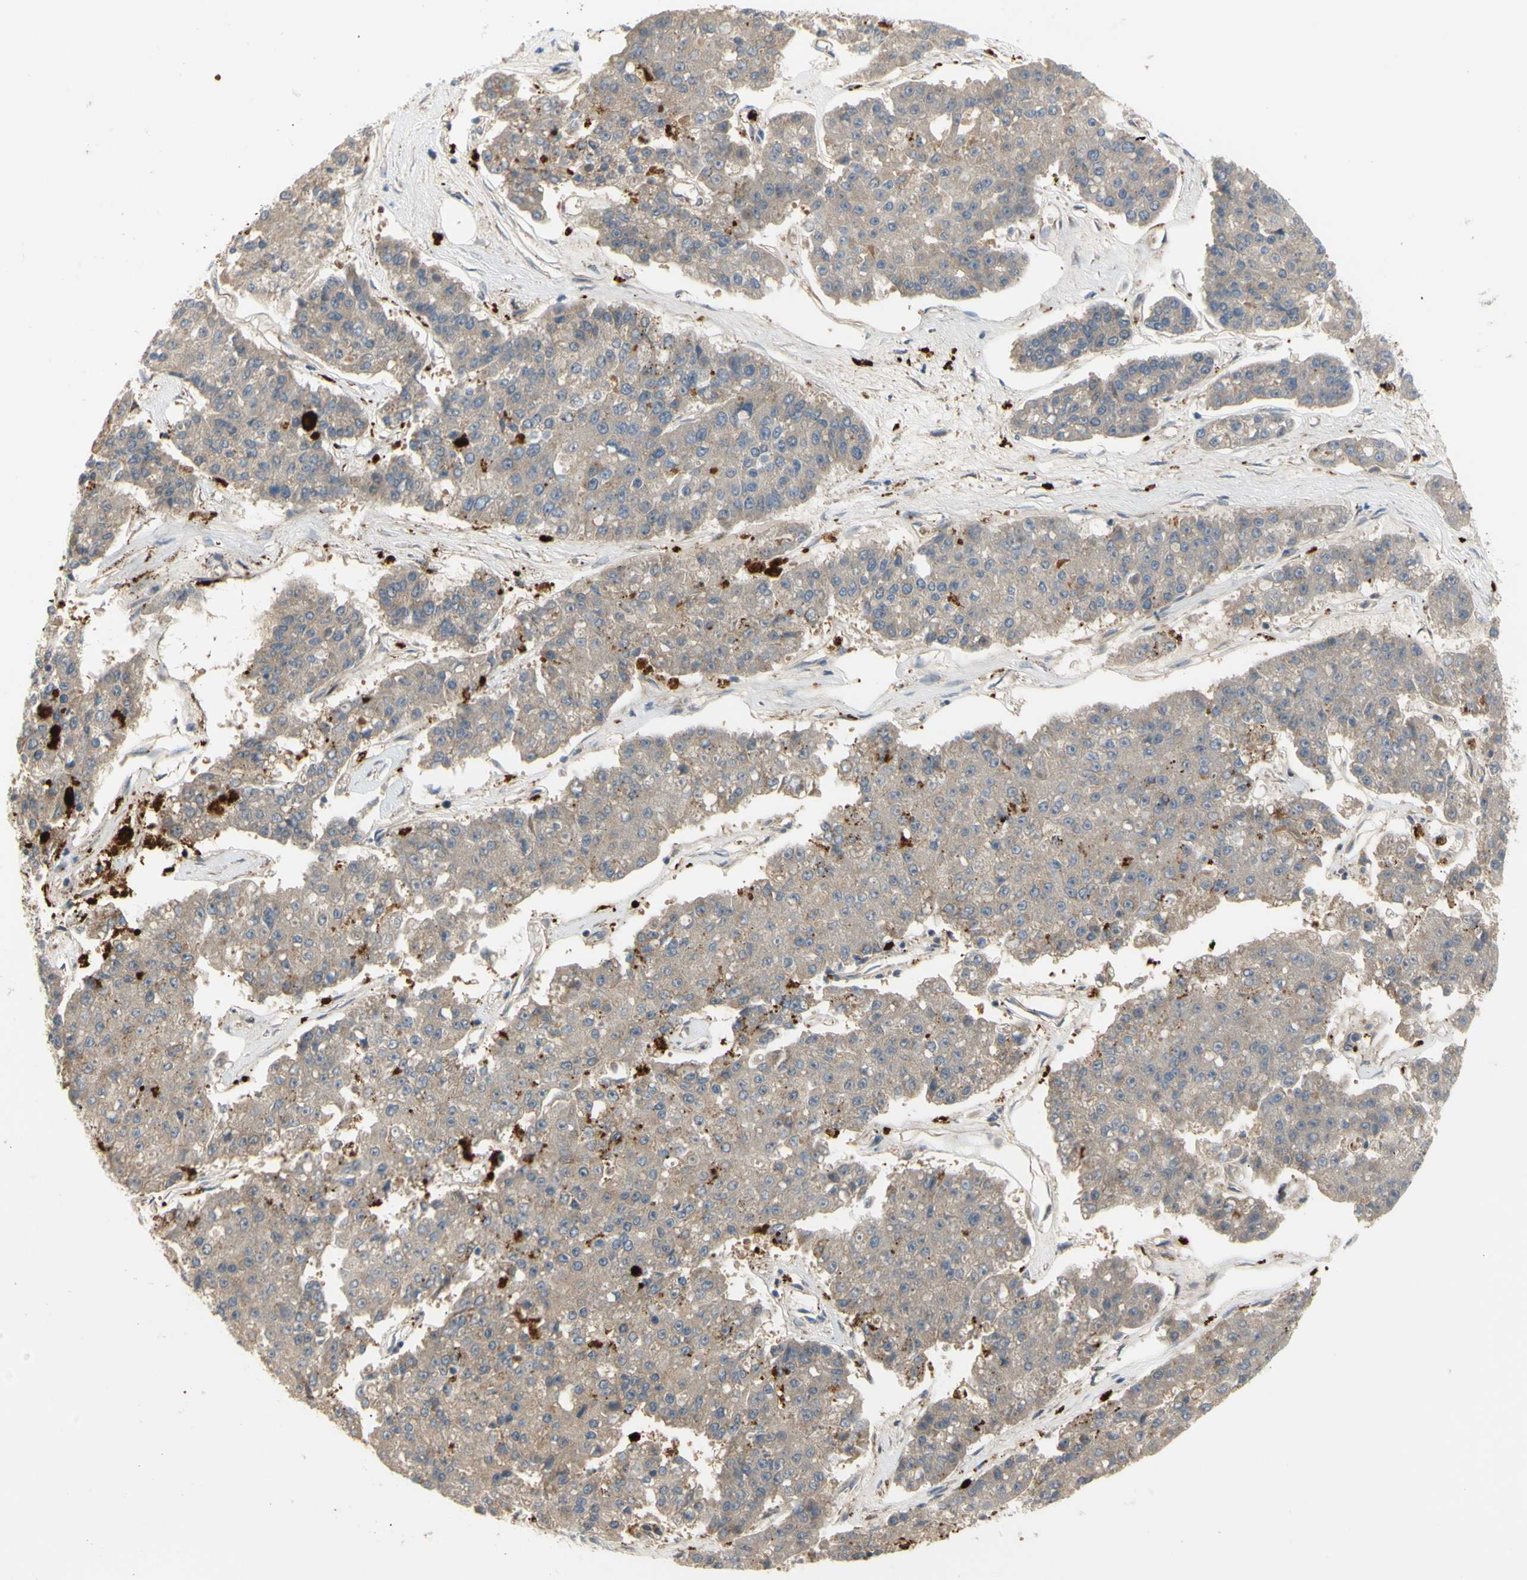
{"staining": {"intensity": "negative", "quantity": "none", "location": "none"}, "tissue": "pancreatic cancer", "cell_type": "Tumor cells", "image_type": "cancer", "snomed": [{"axis": "morphology", "description": "Adenocarcinoma, NOS"}, {"axis": "topography", "description": "Pancreas"}], "caption": "This is an immunohistochemistry micrograph of pancreatic adenocarcinoma. There is no expression in tumor cells.", "gene": "TUBG2", "patient": {"sex": "male", "age": 50}}